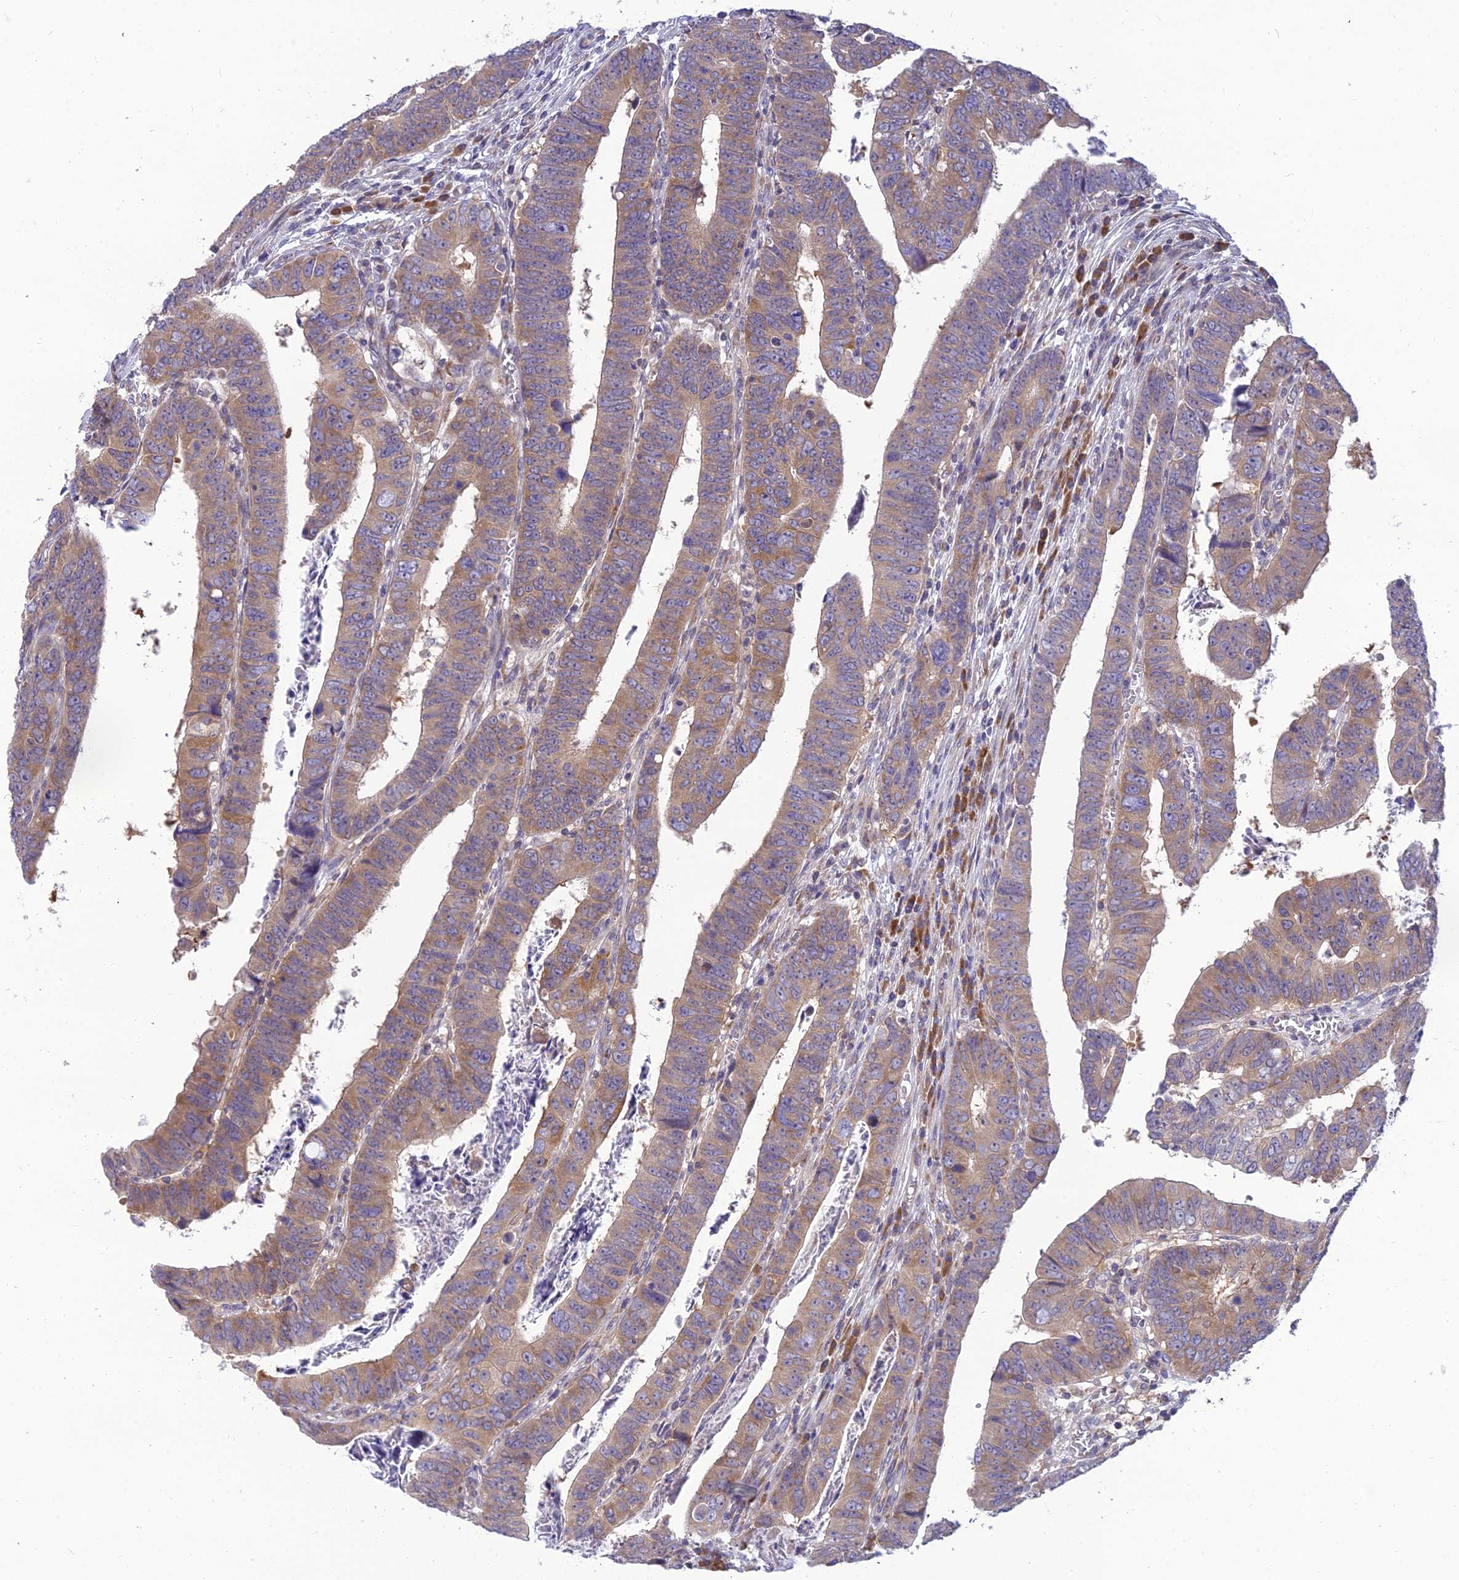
{"staining": {"intensity": "moderate", "quantity": "25%-75%", "location": "cytoplasmic/membranous"}, "tissue": "colorectal cancer", "cell_type": "Tumor cells", "image_type": "cancer", "snomed": [{"axis": "morphology", "description": "Normal tissue, NOS"}, {"axis": "morphology", "description": "Adenocarcinoma, NOS"}, {"axis": "topography", "description": "Rectum"}], "caption": "A brown stain highlights moderate cytoplasmic/membranous expression of a protein in colorectal cancer (adenocarcinoma) tumor cells. (DAB = brown stain, brightfield microscopy at high magnification).", "gene": "CLCN7", "patient": {"sex": "female", "age": 65}}